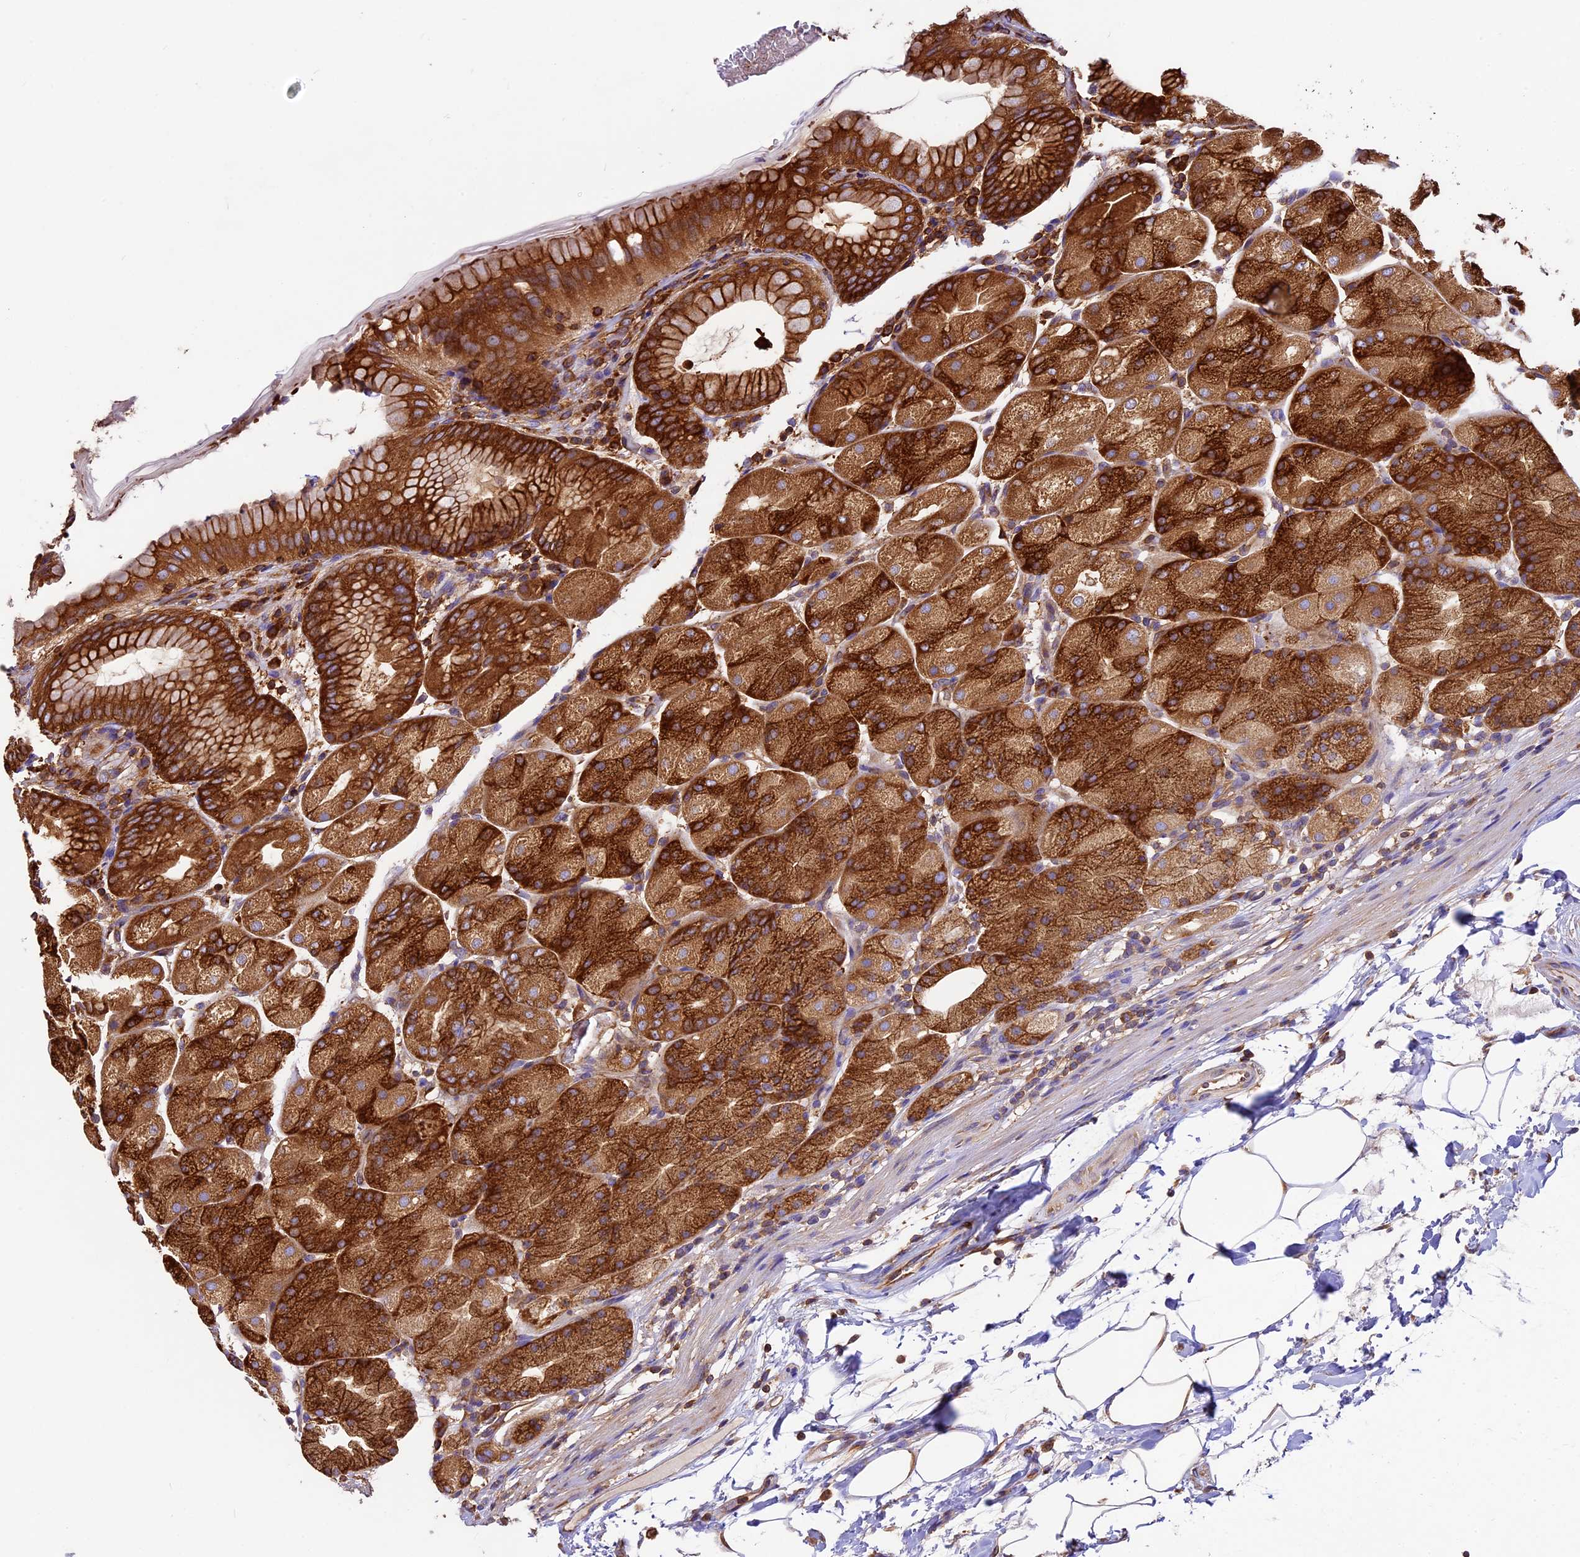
{"staining": {"intensity": "strong", "quantity": ">75%", "location": "cytoplasmic/membranous"}, "tissue": "stomach", "cell_type": "Glandular cells", "image_type": "normal", "snomed": [{"axis": "morphology", "description": "Normal tissue, NOS"}, {"axis": "topography", "description": "Stomach, upper"}, {"axis": "topography", "description": "Stomach, lower"}], "caption": "The micrograph shows staining of benign stomach, revealing strong cytoplasmic/membranous protein positivity (brown color) within glandular cells. The staining is performed using DAB brown chromogen to label protein expression. The nuclei are counter-stained blue using hematoxylin.", "gene": "KARS1", "patient": {"sex": "male", "age": 62}}